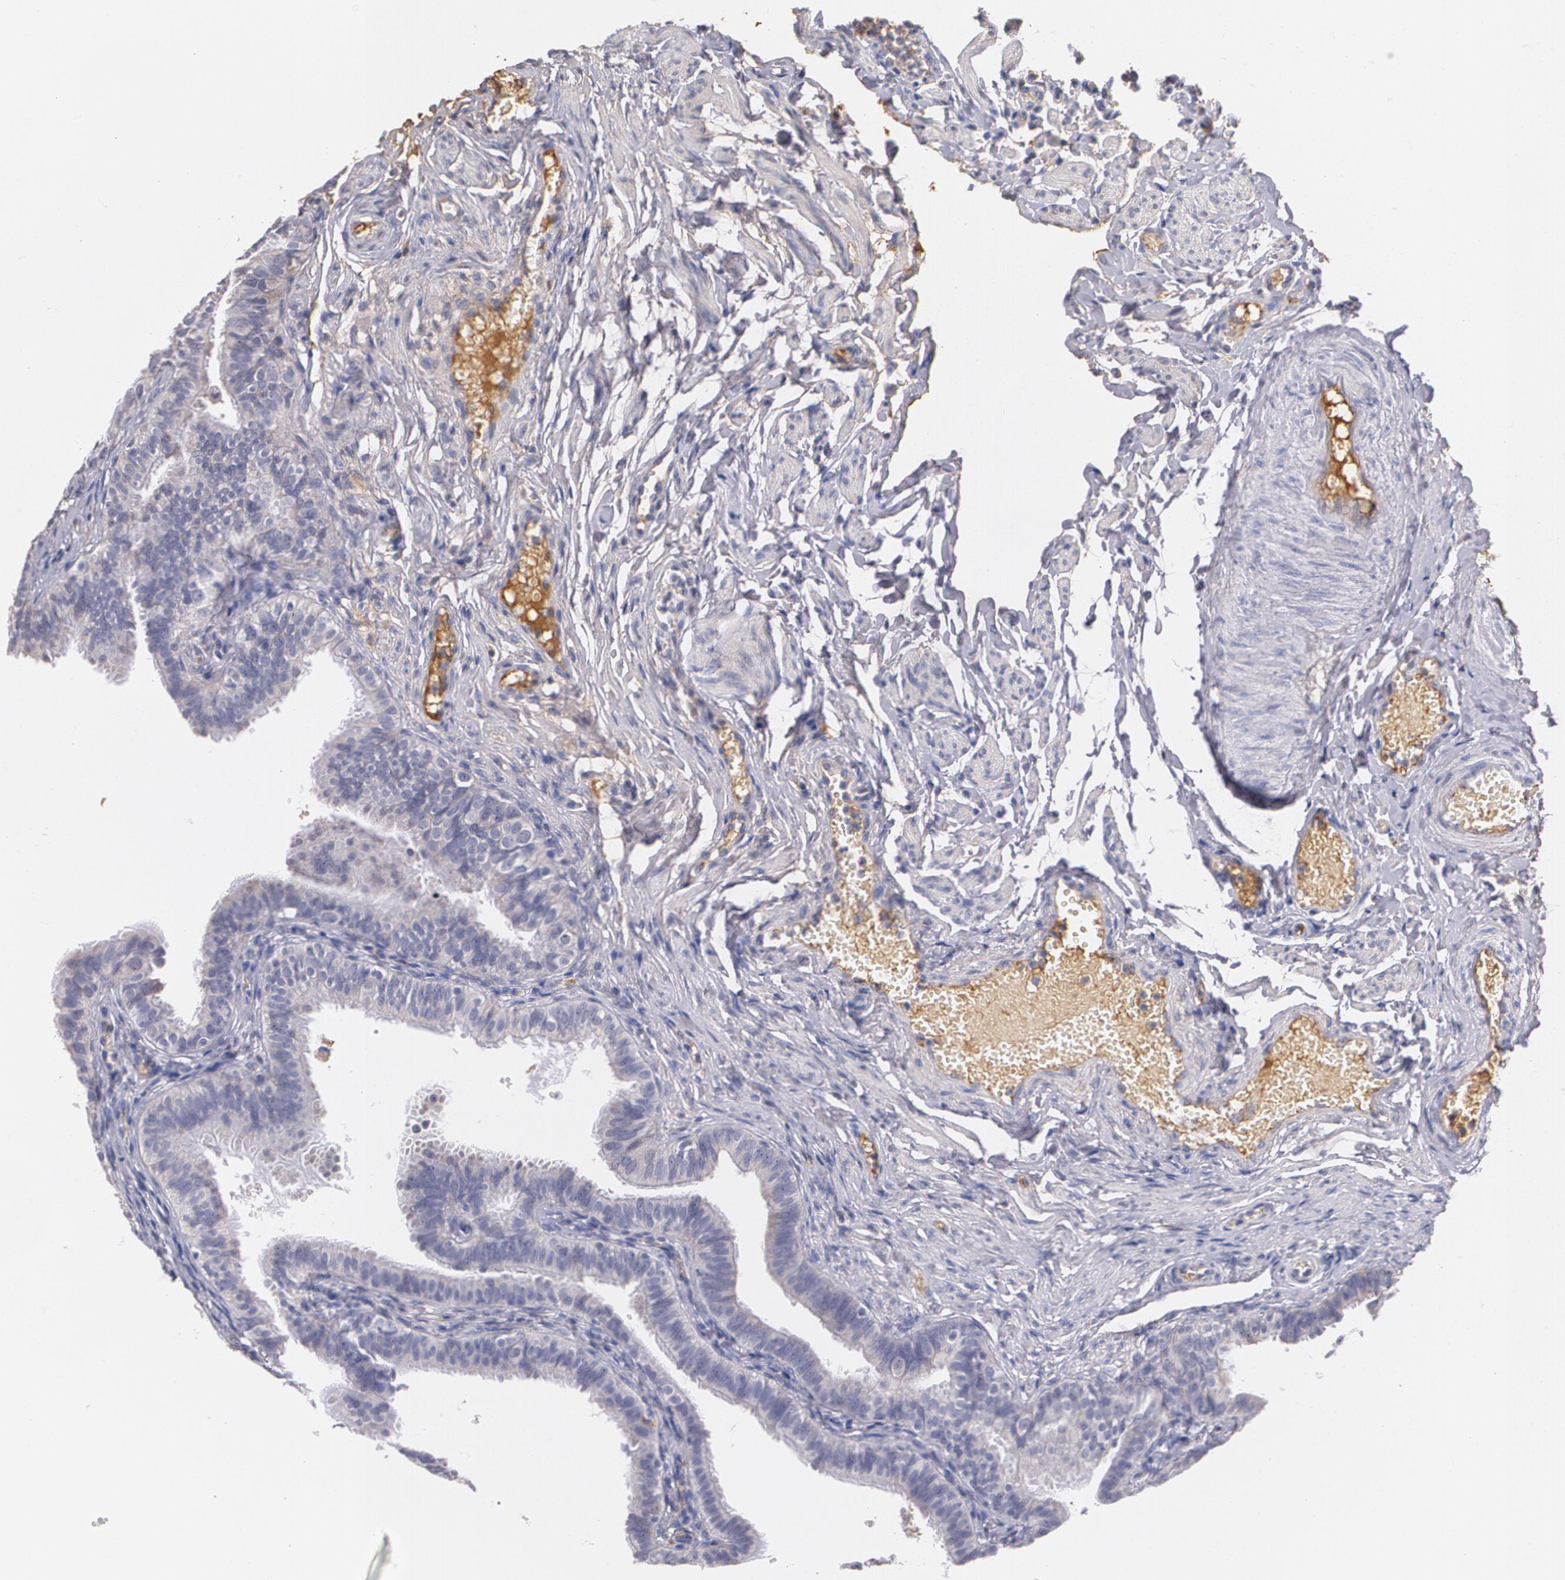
{"staining": {"intensity": "weak", "quantity": ">75%", "location": "cytoplasmic/membranous"}, "tissue": "fallopian tube", "cell_type": "Glandular cells", "image_type": "normal", "snomed": [{"axis": "morphology", "description": "Normal tissue, NOS"}, {"axis": "morphology", "description": "Dermoid, NOS"}, {"axis": "topography", "description": "Fallopian tube"}], "caption": "This is a histology image of IHC staining of benign fallopian tube, which shows weak staining in the cytoplasmic/membranous of glandular cells.", "gene": "AMBP", "patient": {"sex": "female", "age": 33}}